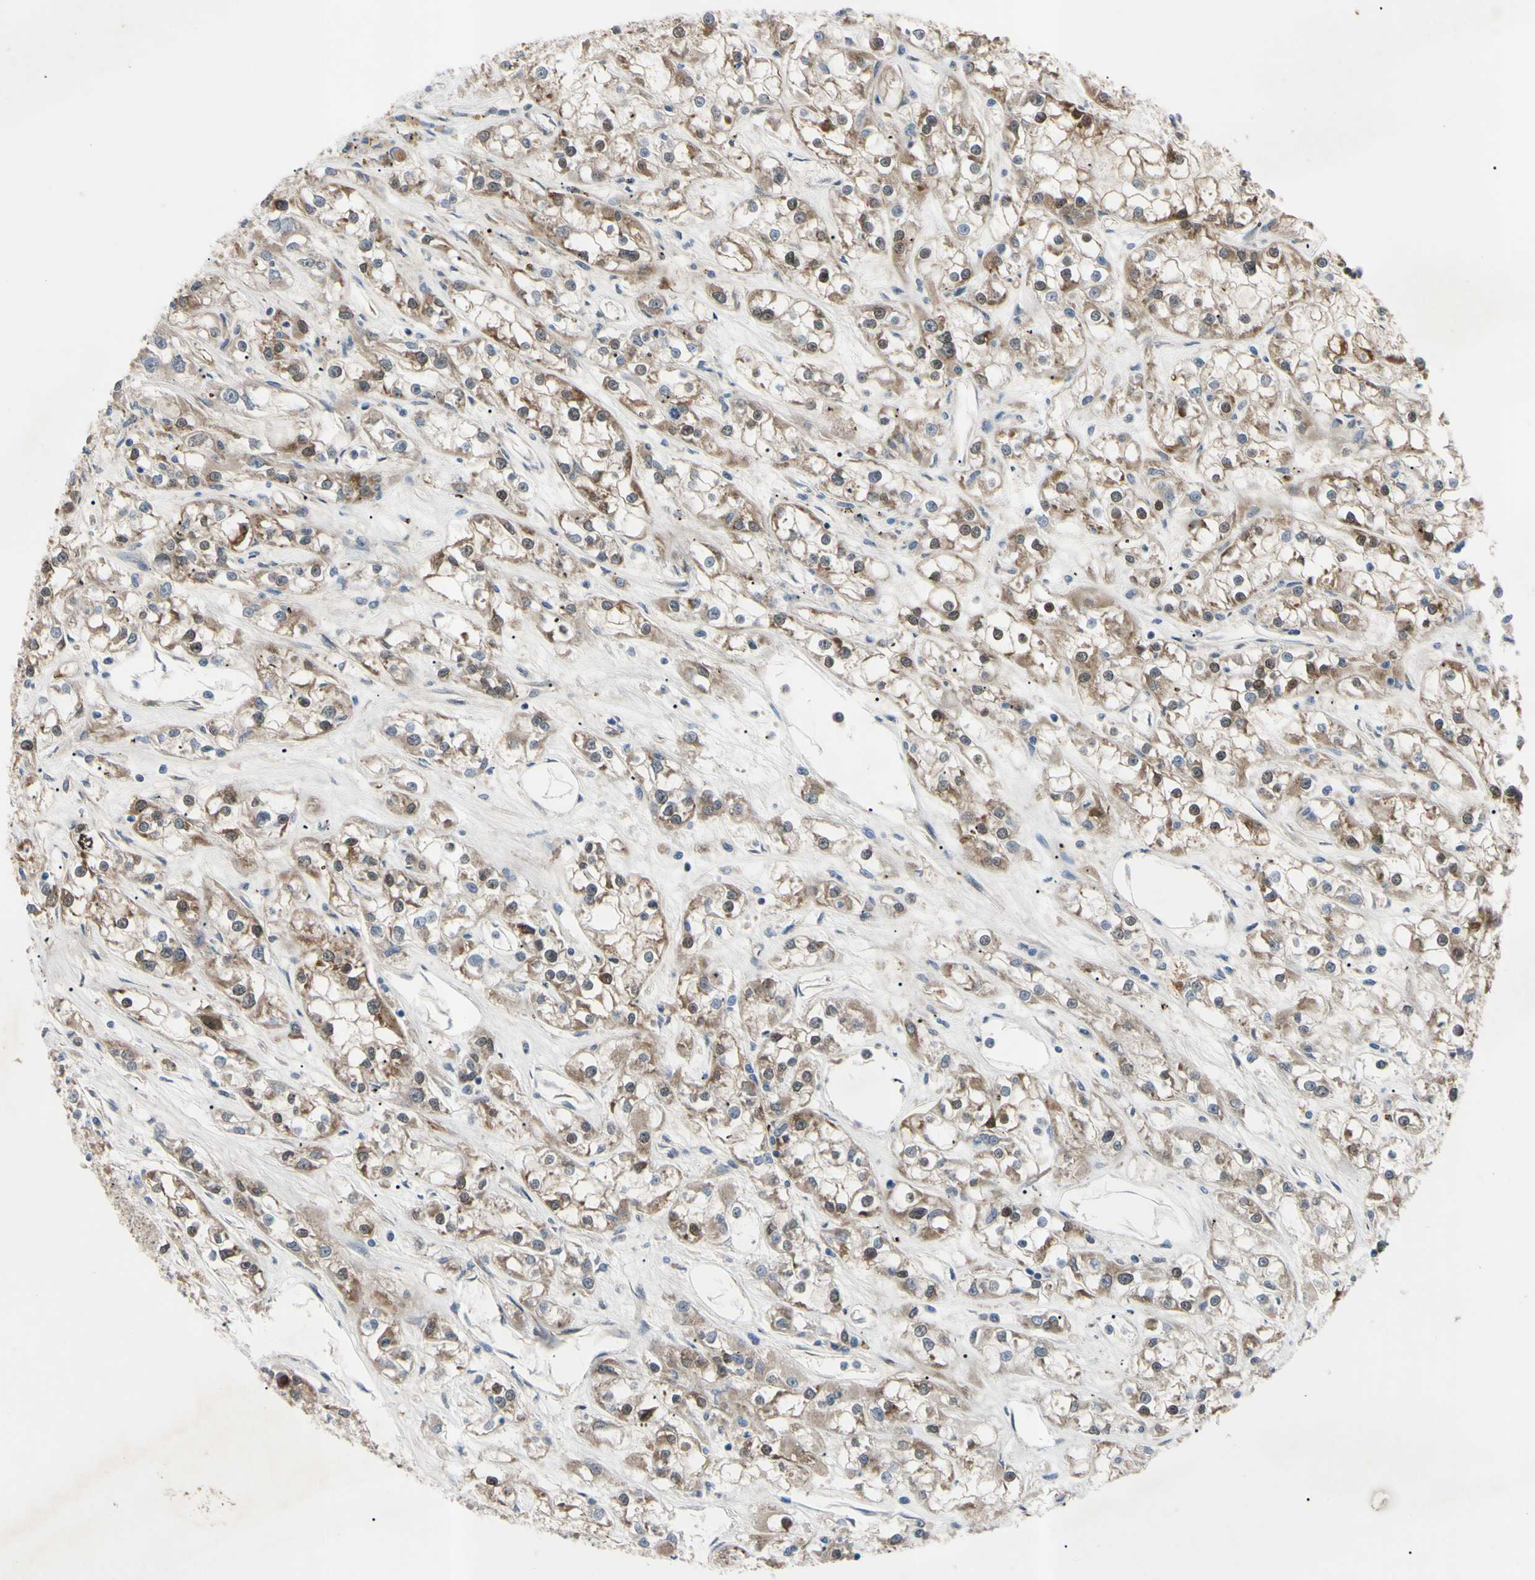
{"staining": {"intensity": "moderate", "quantity": "25%-75%", "location": "cytoplasmic/membranous"}, "tissue": "renal cancer", "cell_type": "Tumor cells", "image_type": "cancer", "snomed": [{"axis": "morphology", "description": "Adenocarcinoma, NOS"}, {"axis": "topography", "description": "Kidney"}], "caption": "Protein expression analysis of adenocarcinoma (renal) demonstrates moderate cytoplasmic/membranous positivity in about 25%-75% of tumor cells.", "gene": "SVIL", "patient": {"sex": "female", "age": 52}}